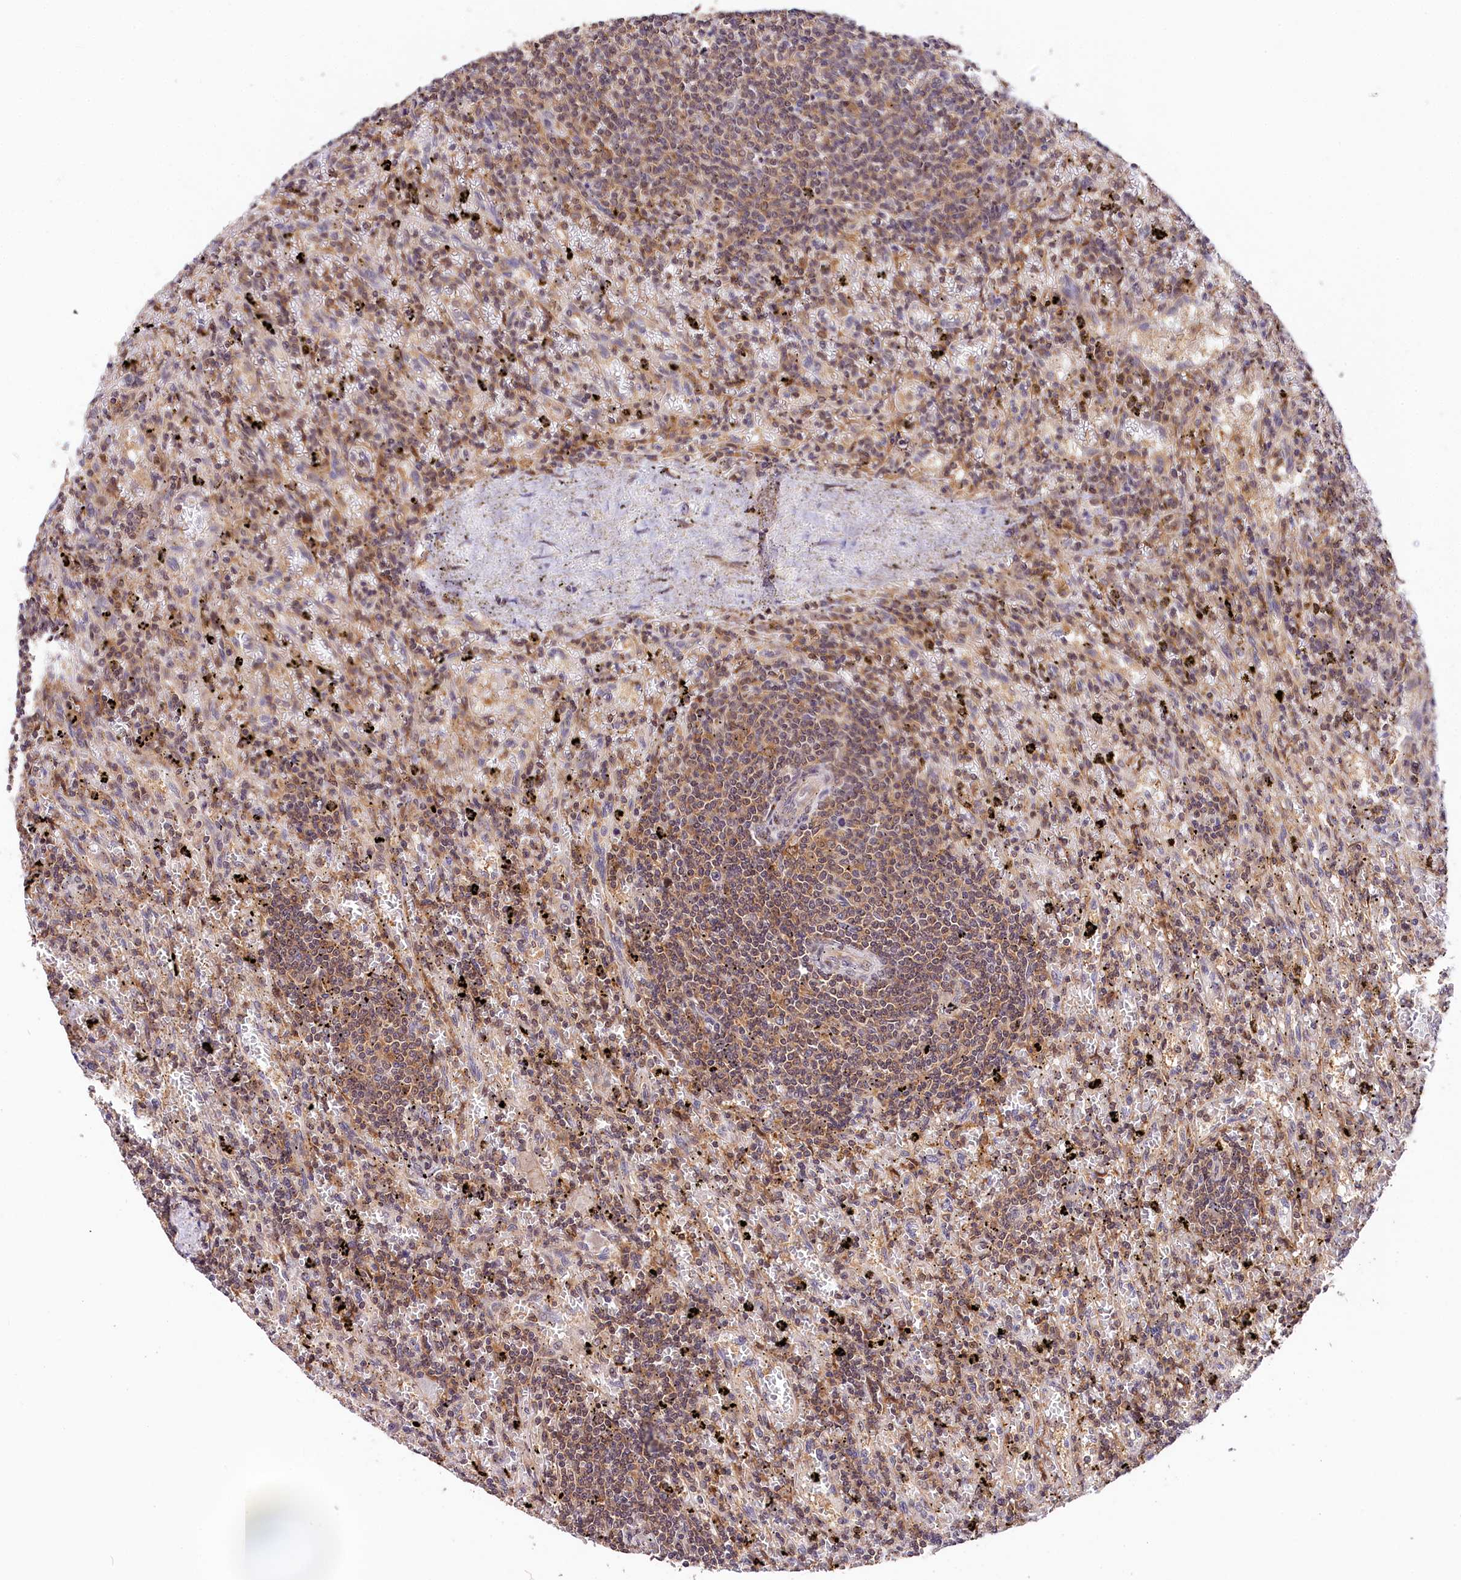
{"staining": {"intensity": "weak", "quantity": "25%-75%", "location": "cytoplasmic/membranous"}, "tissue": "lymphoma", "cell_type": "Tumor cells", "image_type": "cancer", "snomed": [{"axis": "morphology", "description": "Malignant lymphoma, non-Hodgkin's type, Low grade"}, {"axis": "topography", "description": "Spleen"}], "caption": "Immunohistochemistry staining of malignant lymphoma, non-Hodgkin's type (low-grade), which demonstrates low levels of weak cytoplasmic/membranous expression in about 25%-75% of tumor cells indicating weak cytoplasmic/membranous protein positivity. The staining was performed using DAB (3,3'-diaminobenzidine) (brown) for protein detection and nuclei were counterstained in hematoxylin (blue).", "gene": "CHORDC1", "patient": {"sex": "male", "age": 76}}